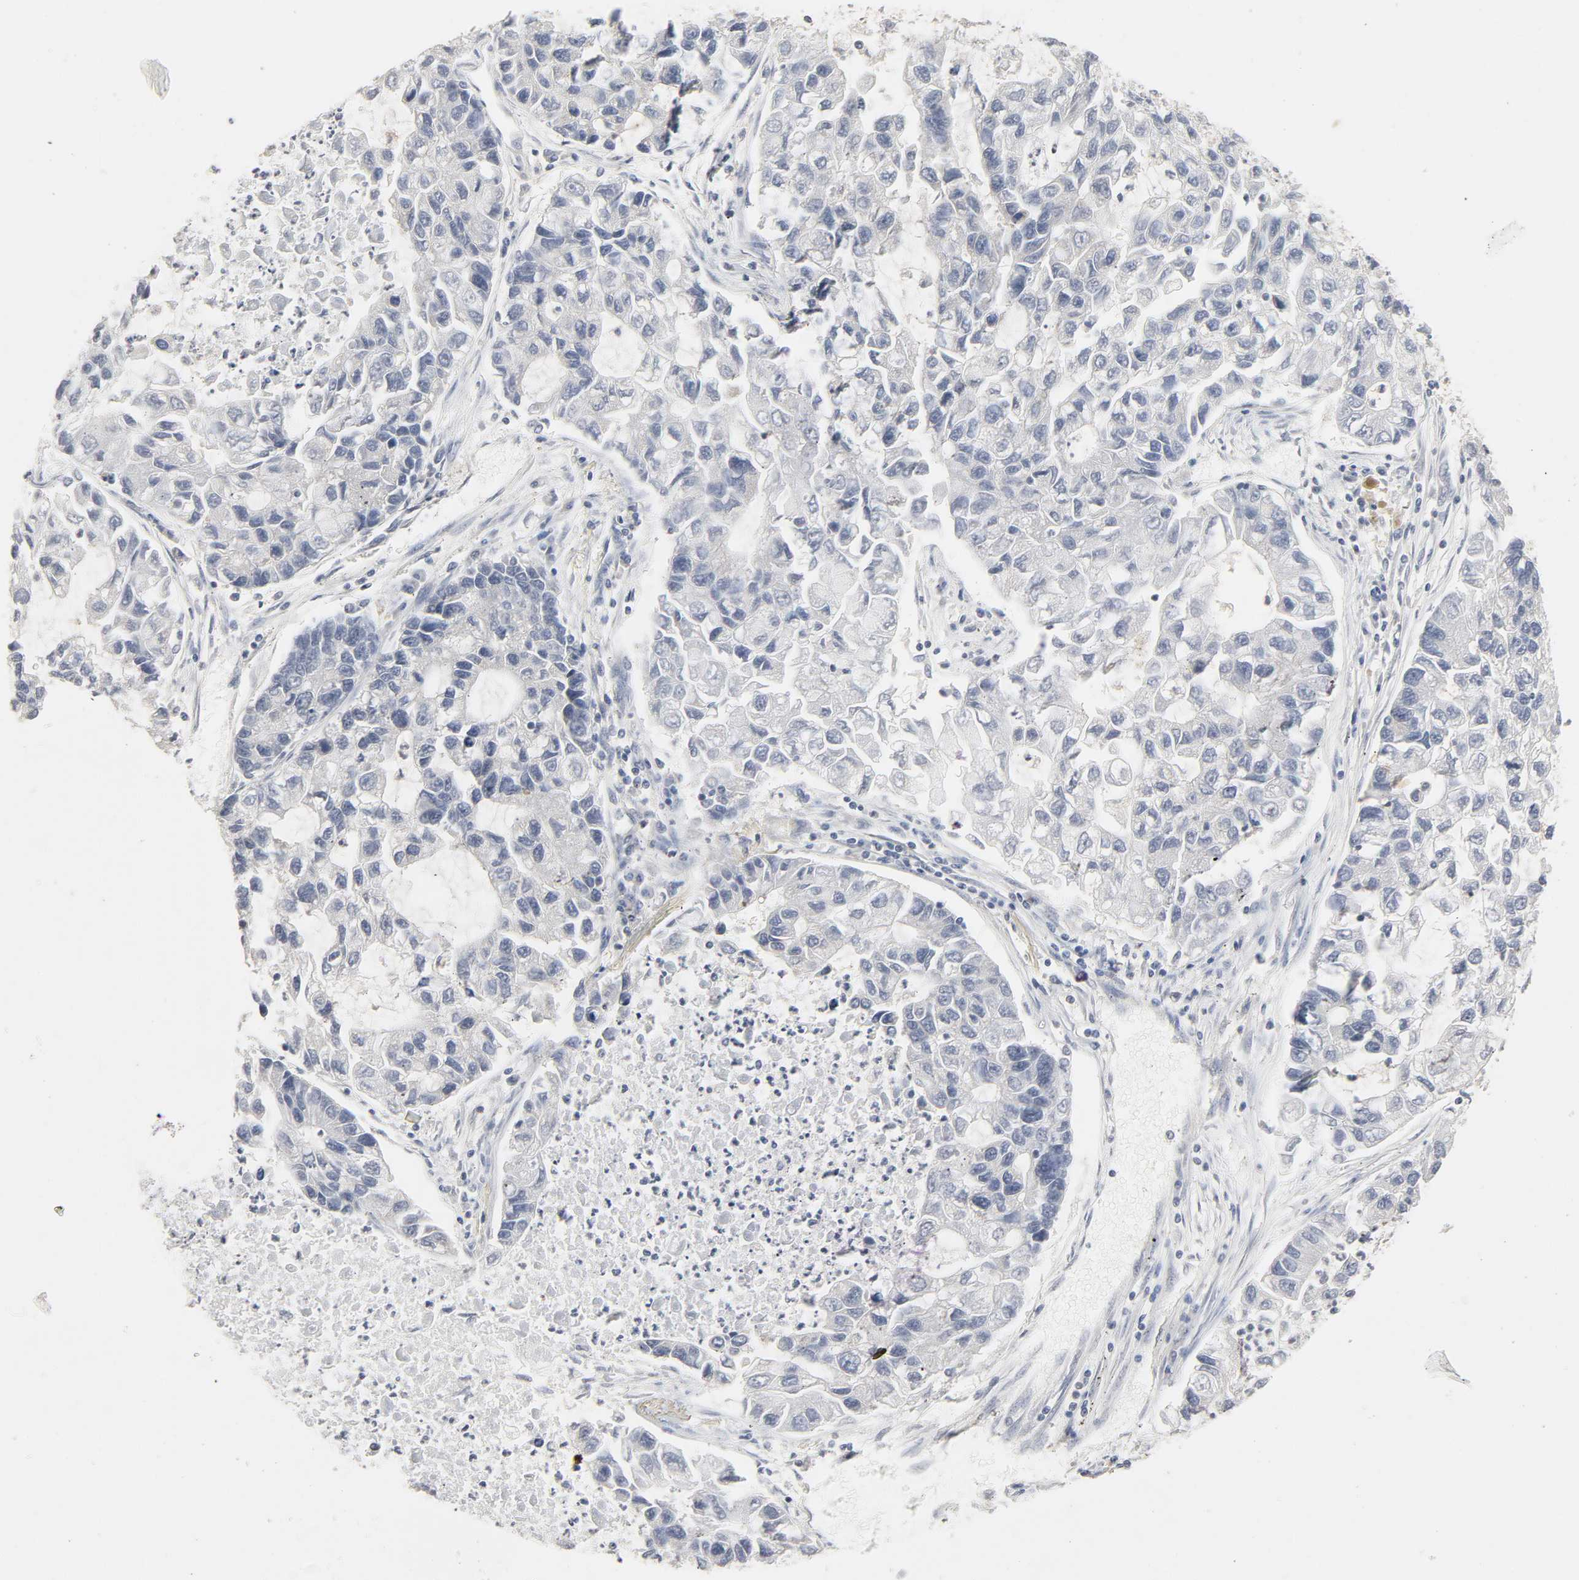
{"staining": {"intensity": "negative", "quantity": "none", "location": "none"}, "tissue": "lung cancer", "cell_type": "Tumor cells", "image_type": "cancer", "snomed": [{"axis": "morphology", "description": "Adenocarcinoma, NOS"}, {"axis": "topography", "description": "Lung"}], "caption": "DAB (3,3'-diaminobenzidine) immunohistochemical staining of human adenocarcinoma (lung) demonstrates no significant expression in tumor cells. Brightfield microscopy of immunohistochemistry stained with DAB (brown) and hematoxylin (blue), captured at high magnification.", "gene": "CLEC4E", "patient": {"sex": "female", "age": 51}}